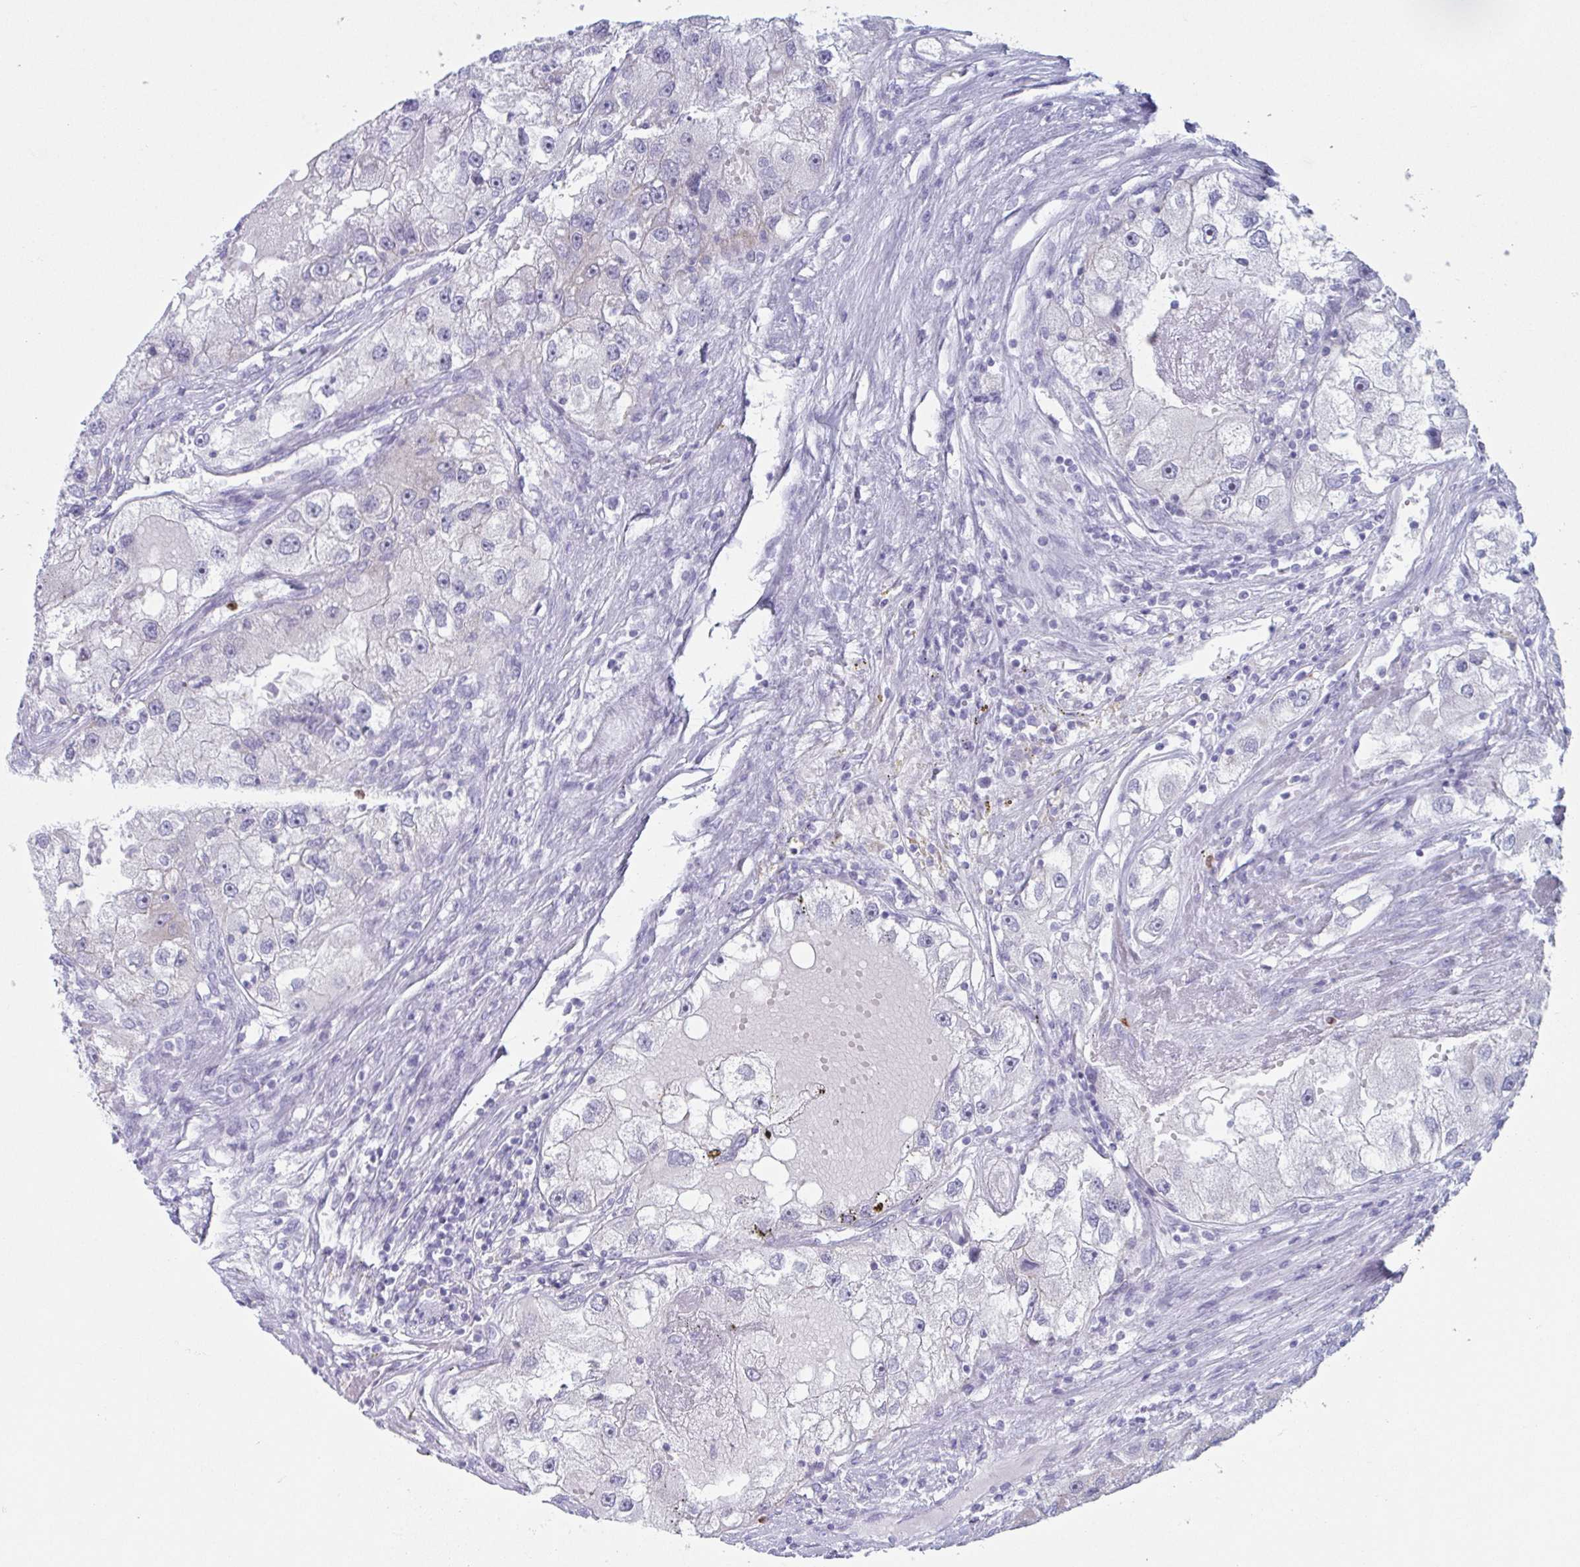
{"staining": {"intensity": "negative", "quantity": "none", "location": "none"}, "tissue": "renal cancer", "cell_type": "Tumor cells", "image_type": "cancer", "snomed": [{"axis": "morphology", "description": "Adenocarcinoma, NOS"}, {"axis": "topography", "description": "Kidney"}], "caption": "The IHC histopathology image has no significant staining in tumor cells of renal adenocarcinoma tissue.", "gene": "CYP4F11", "patient": {"sex": "male", "age": 63}}